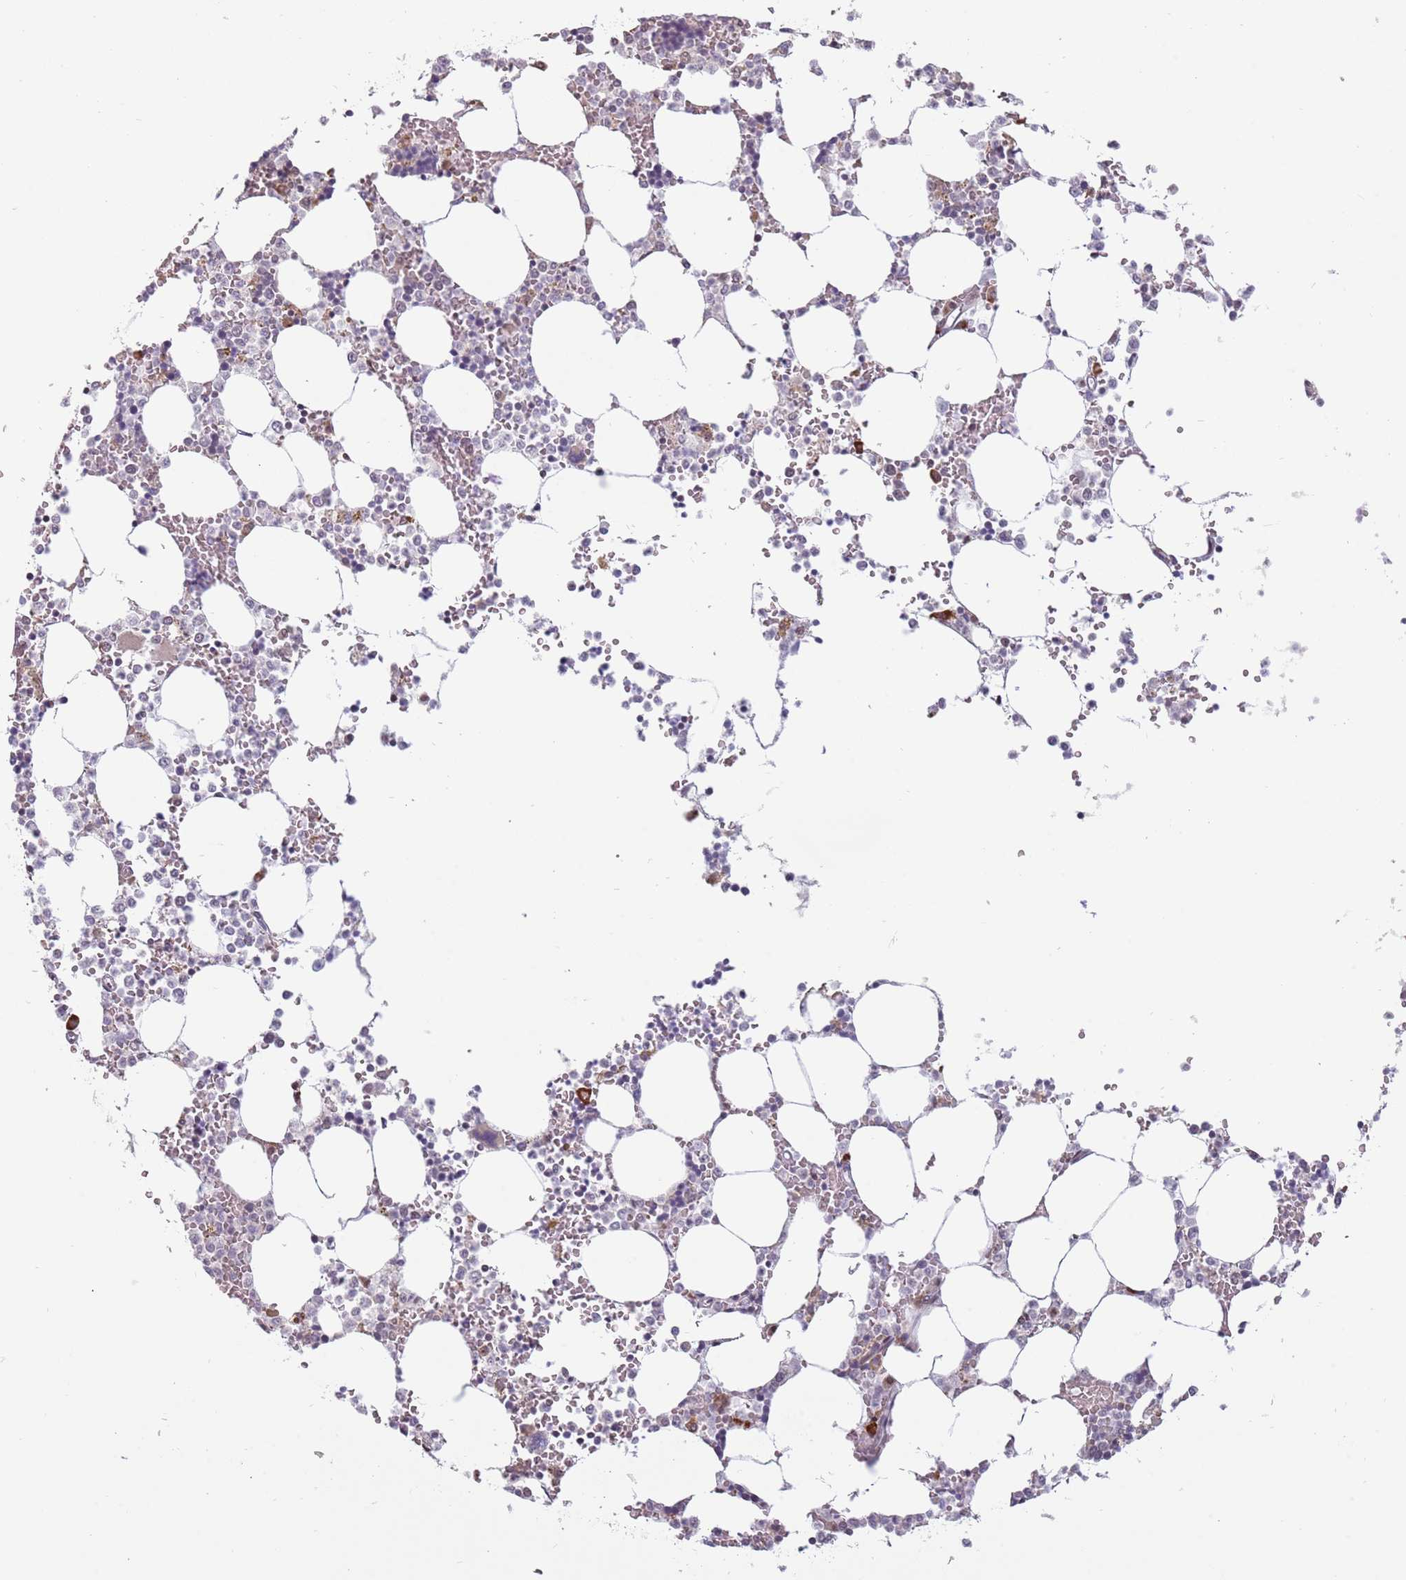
{"staining": {"intensity": "moderate", "quantity": "<25%", "location": "cytoplasmic/membranous"}, "tissue": "bone marrow", "cell_type": "Hematopoietic cells", "image_type": "normal", "snomed": [{"axis": "morphology", "description": "Normal tissue, NOS"}, {"axis": "topography", "description": "Bone marrow"}], "caption": "This photomicrograph reveals unremarkable bone marrow stained with IHC to label a protein in brown. The cytoplasmic/membranous of hematopoietic cells show moderate positivity for the protein. Nuclei are counter-stained blue.", "gene": "BARD1", "patient": {"sex": "male", "age": 64}}